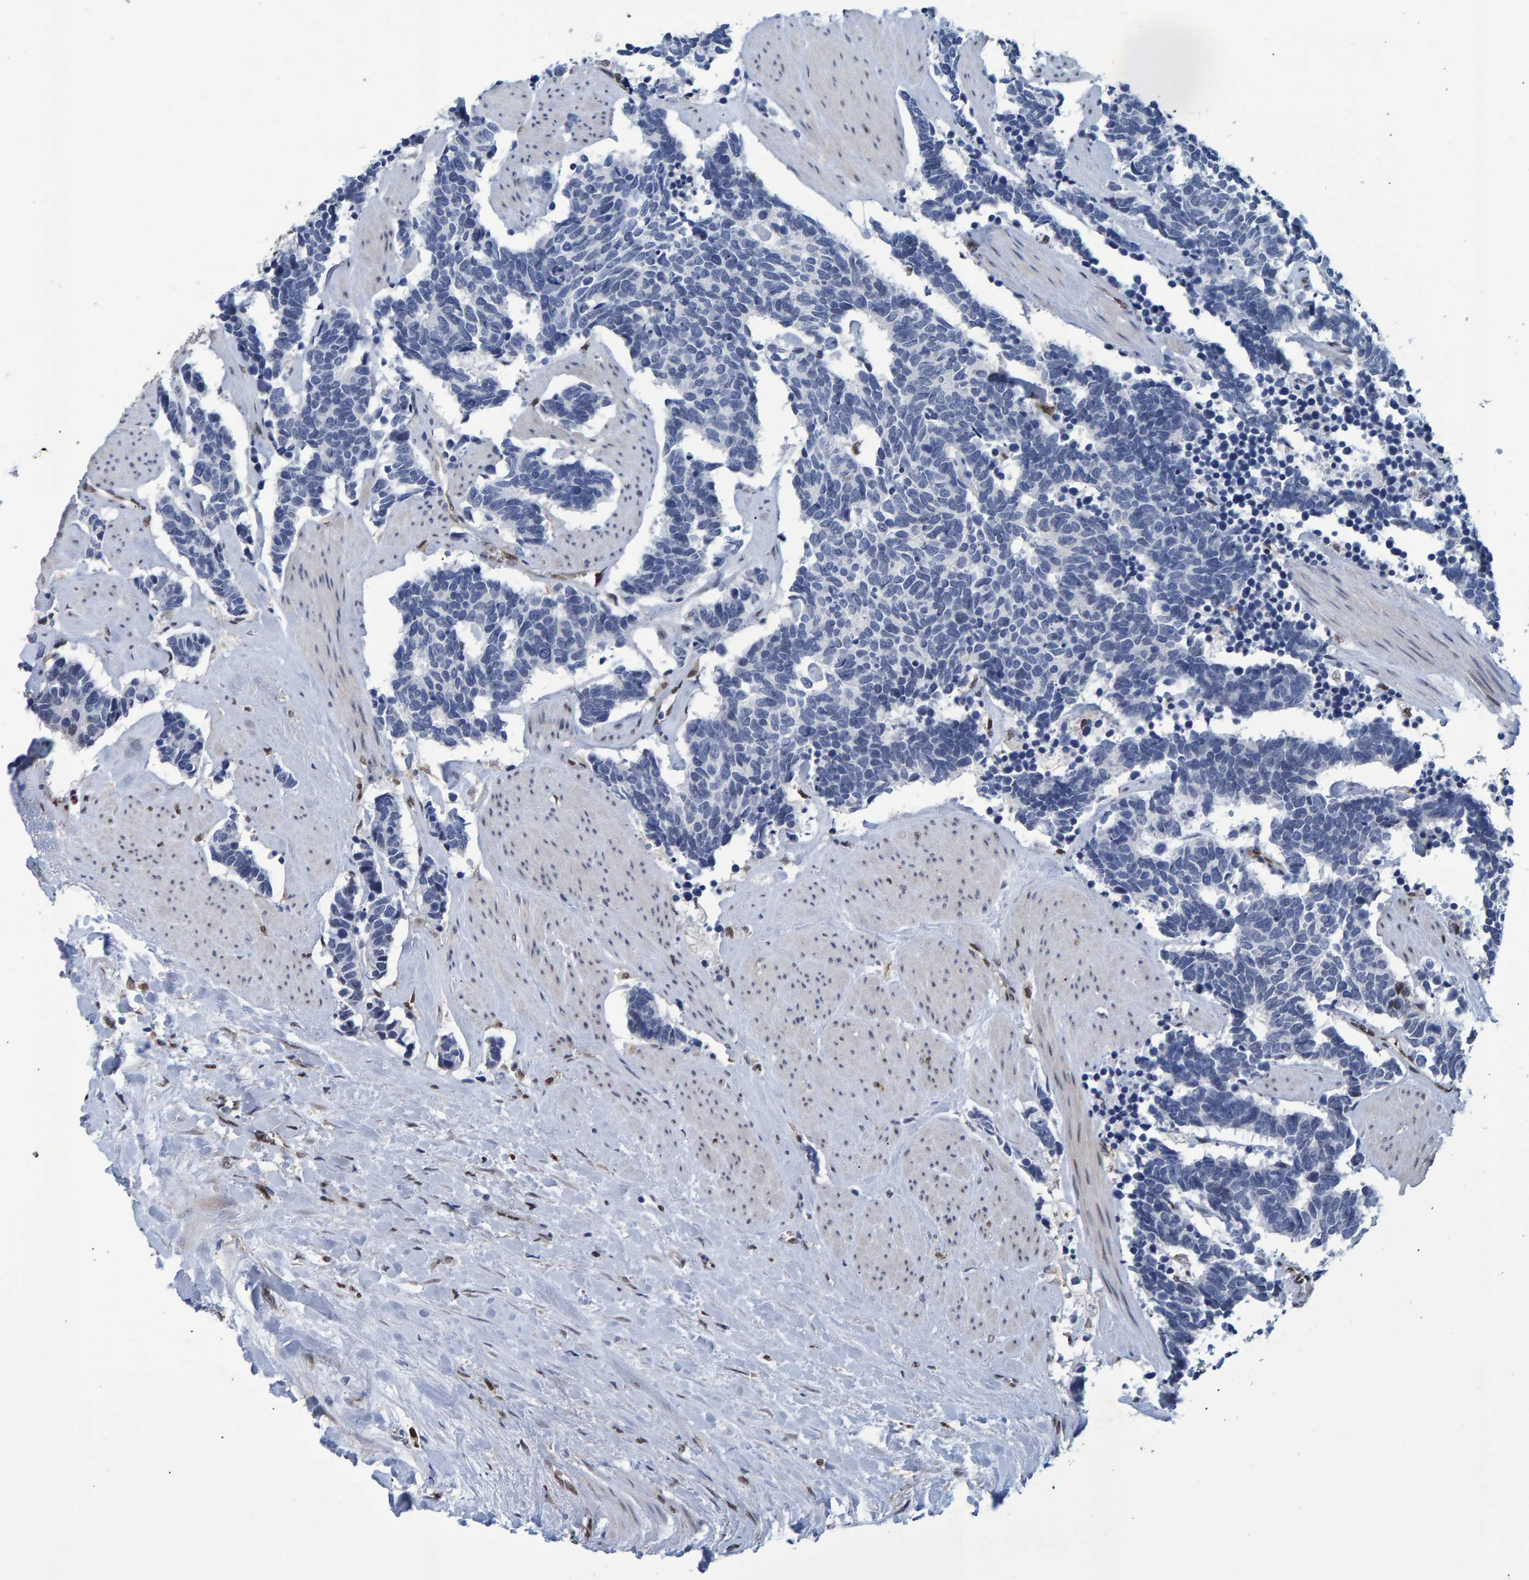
{"staining": {"intensity": "negative", "quantity": "none", "location": "none"}, "tissue": "carcinoid", "cell_type": "Tumor cells", "image_type": "cancer", "snomed": [{"axis": "morphology", "description": "Carcinoma, NOS"}, {"axis": "morphology", "description": "Carcinoid, malignant, NOS"}, {"axis": "topography", "description": "Urinary bladder"}], "caption": "The IHC histopathology image has no significant staining in tumor cells of carcinoma tissue.", "gene": "QKI", "patient": {"sex": "male", "age": 57}}